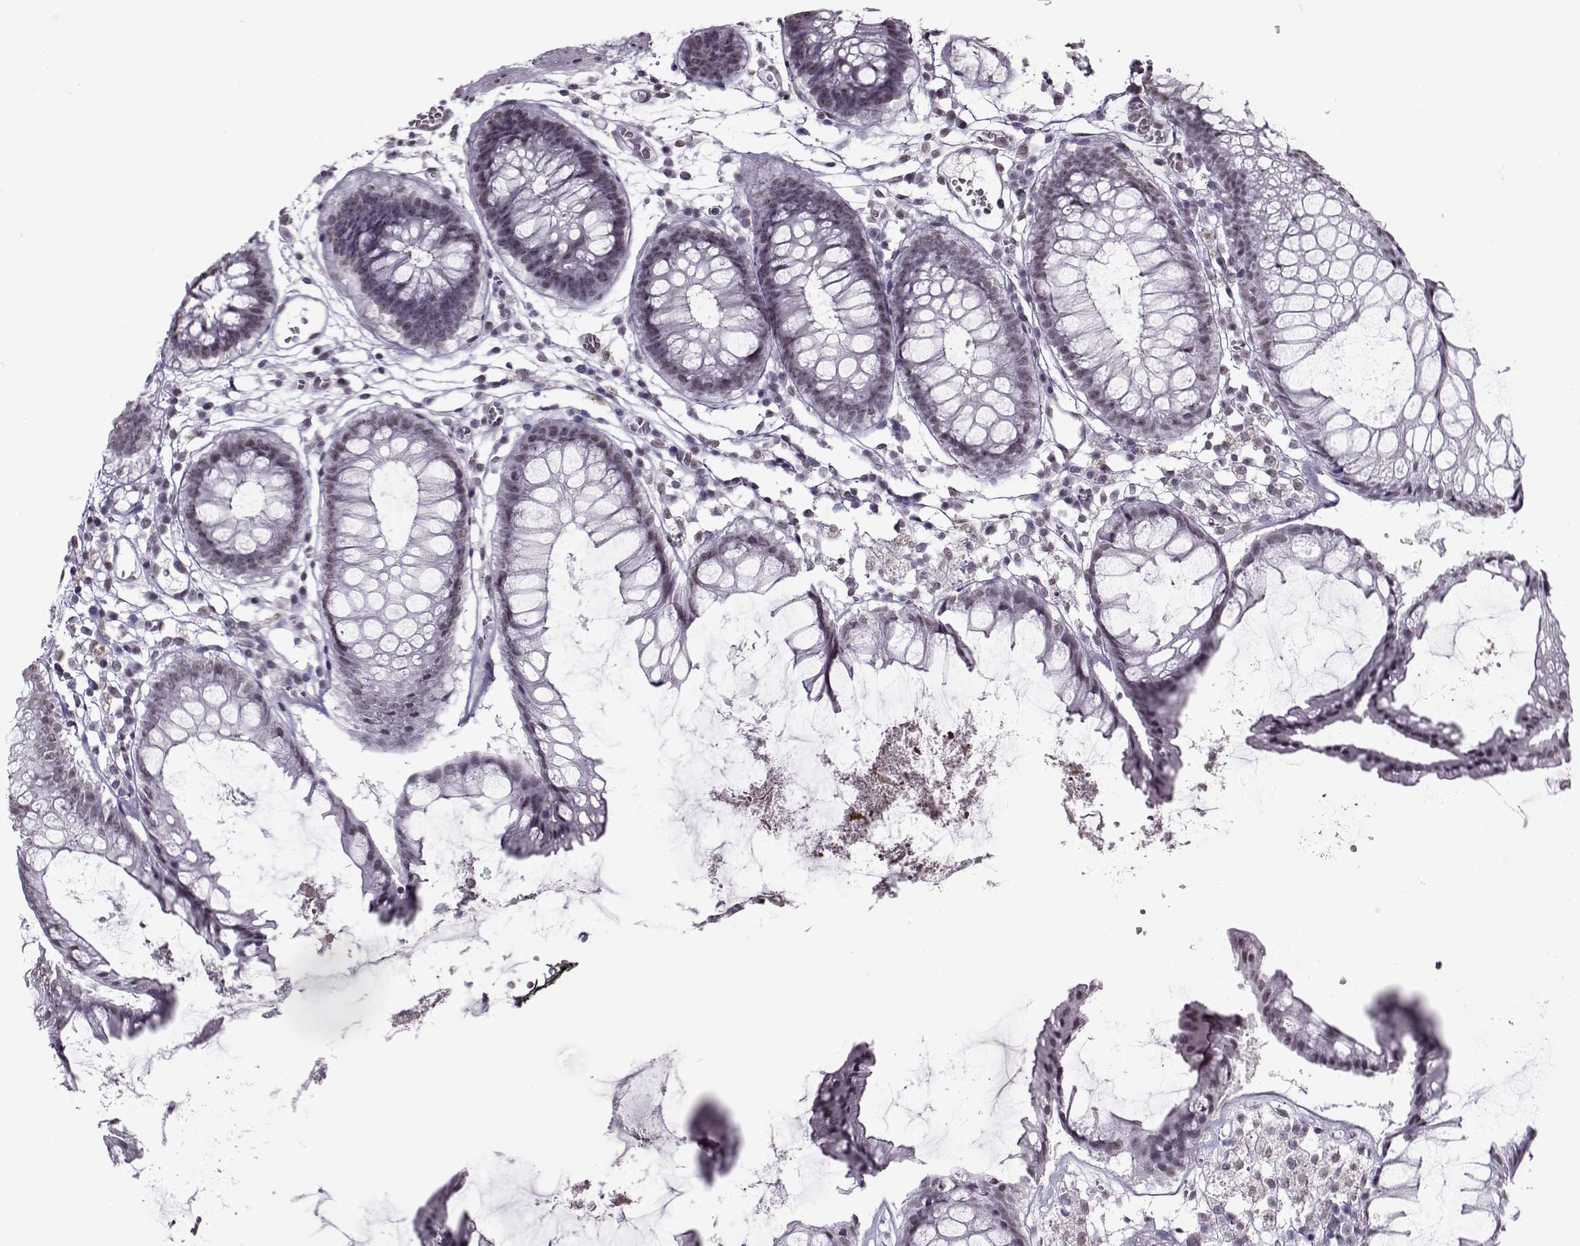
{"staining": {"intensity": "negative", "quantity": "none", "location": "none"}, "tissue": "colon", "cell_type": "Endothelial cells", "image_type": "normal", "snomed": [{"axis": "morphology", "description": "Normal tissue, NOS"}, {"axis": "morphology", "description": "Adenocarcinoma, NOS"}, {"axis": "topography", "description": "Colon"}], "caption": "There is no significant positivity in endothelial cells of colon. (DAB (3,3'-diaminobenzidine) IHC, high magnification).", "gene": "PRMT8", "patient": {"sex": "male", "age": 65}}